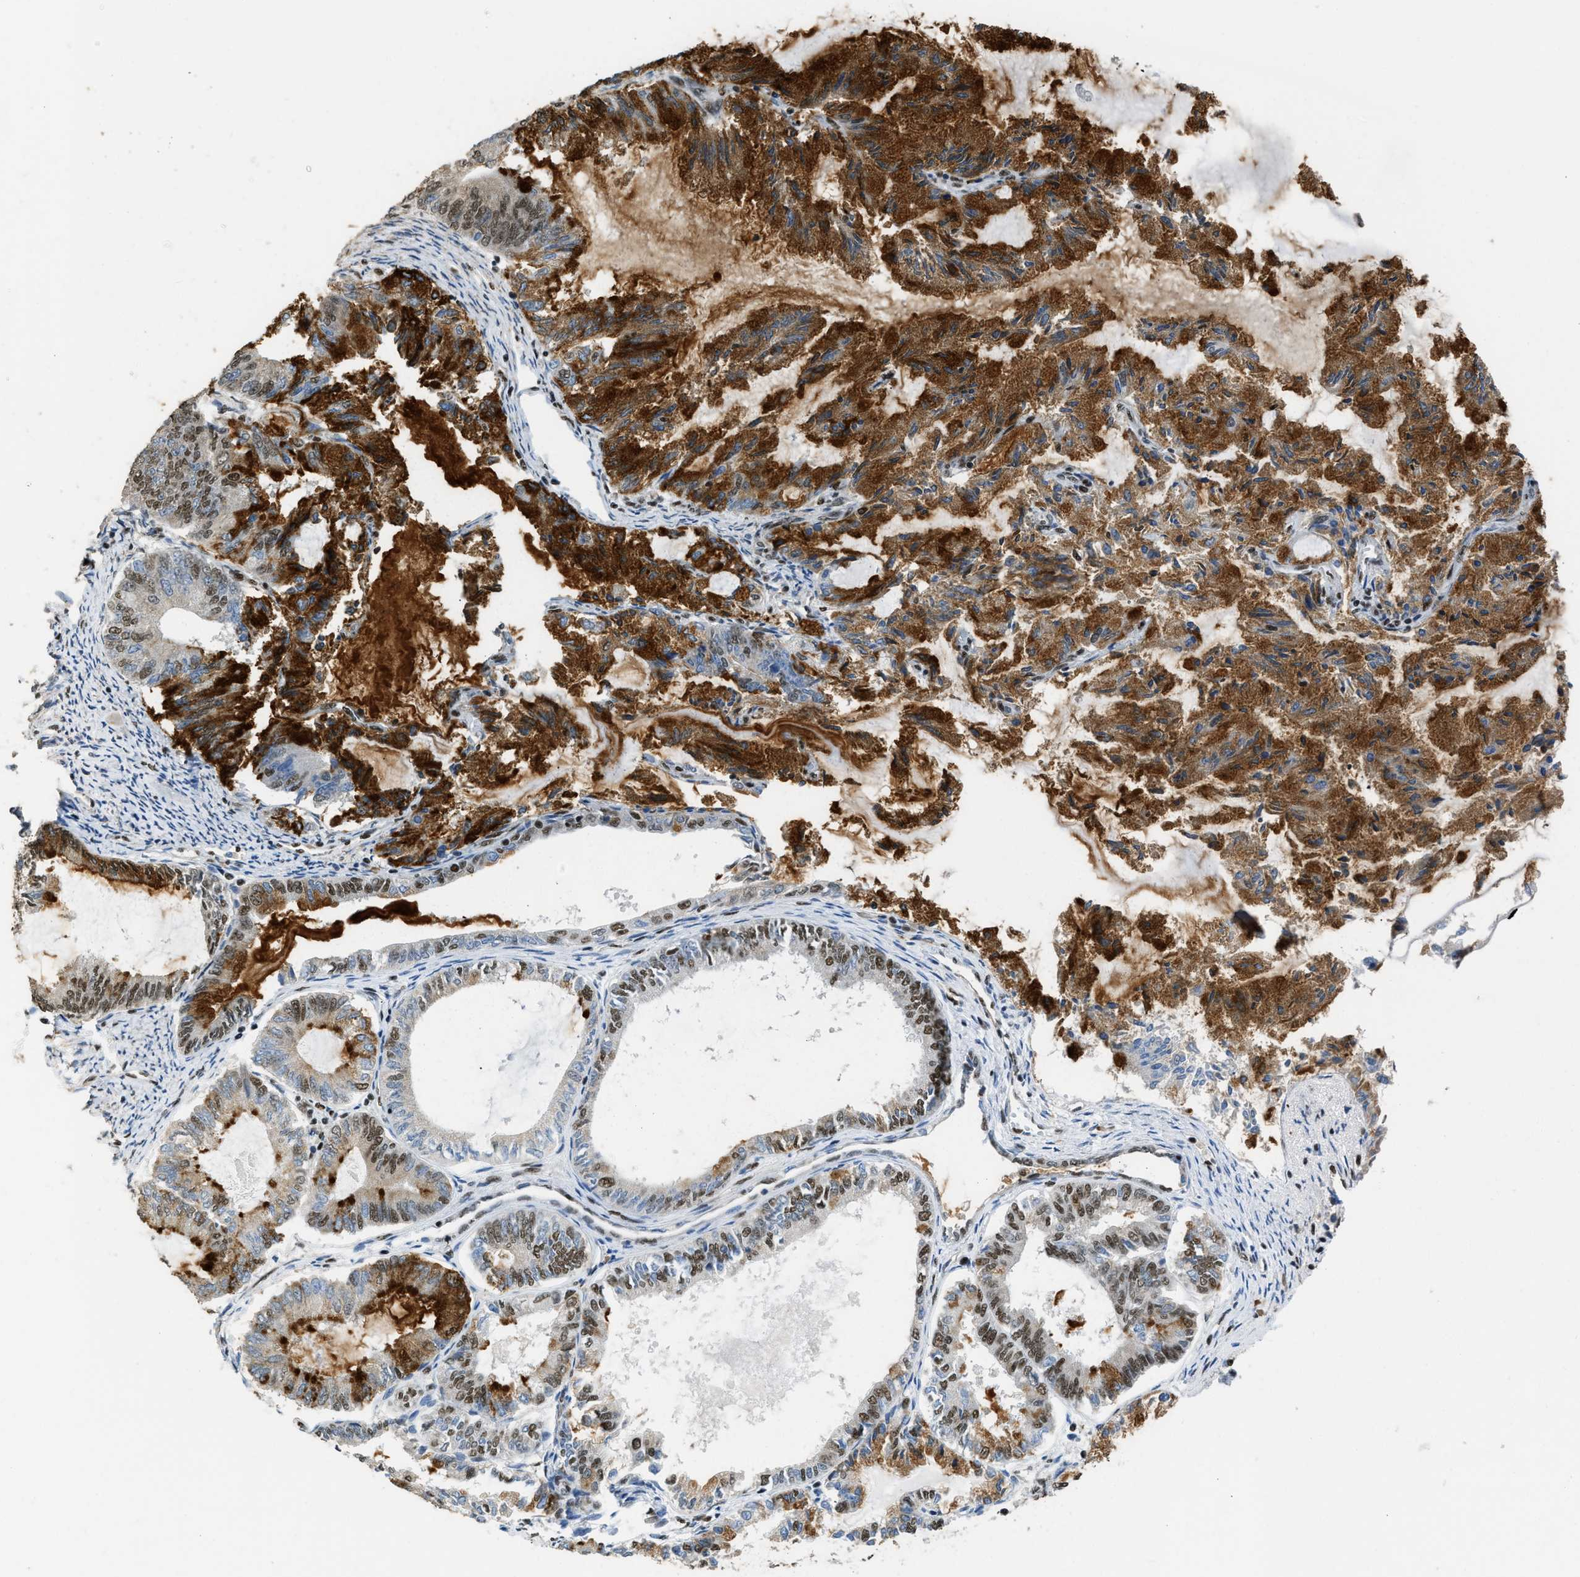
{"staining": {"intensity": "strong", "quantity": ">75%", "location": "cytoplasmic/membranous,nuclear"}, "tissue": "endometrial cancer", "cell_type": "Tumor cells", "image_type": "cancer", "snomed": [{"axis": "morphology", "description": "Adenocarcinoma, NOS"}, {"axis": "topography", "description": "Endometrium"}], "caption": "IHC (DAB) staining of adenocarcinoma (endometrial) shows strong cytoplasmic/membranous and nuclear protein expression in approximately >75% of tumor cells.", "gene": "SCAF4", "patient": {"sex": "female", "age": 86}}